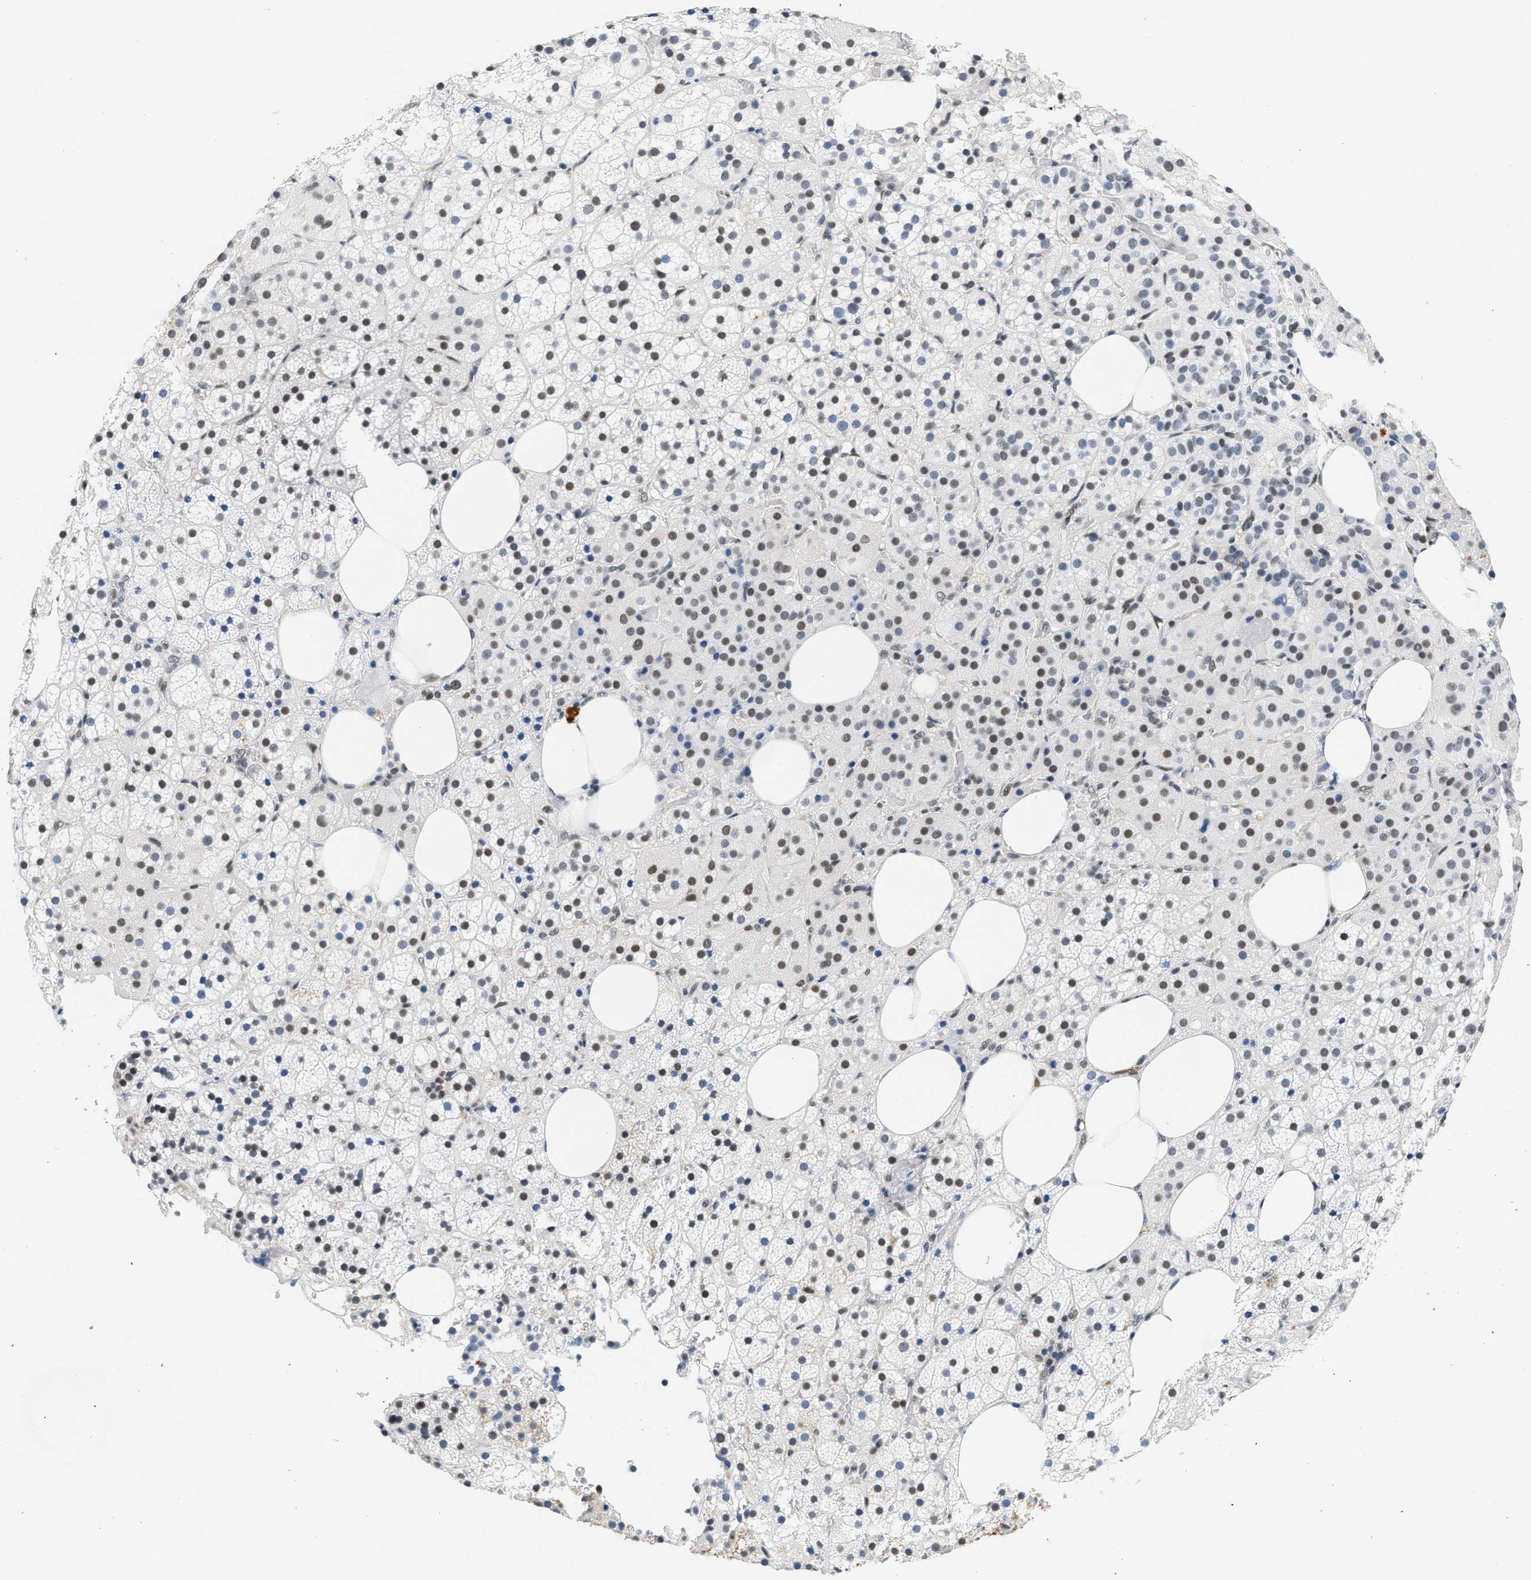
{"staining": {"intensity": "weak", "quantity": ">75%", "location": "nuclear"}, "tissue": "adrenal gland", "cell_type": "Glandular cells", "image_type": "normal", "snomed": [{"axis": "morphology", "description": "Normal tissue, NOS"}, {"axis": "topography", "description": "Adrenal gland"}], "caption": "This micrograph demonstrates immunohistochemistry (IHC) staining of unremarkable human adrenal gland, with low weak nuclear positivity in approximately >75% of glandular cells.", "gene": "ATF2", "patient": {"sex": "female", "age": 59}}